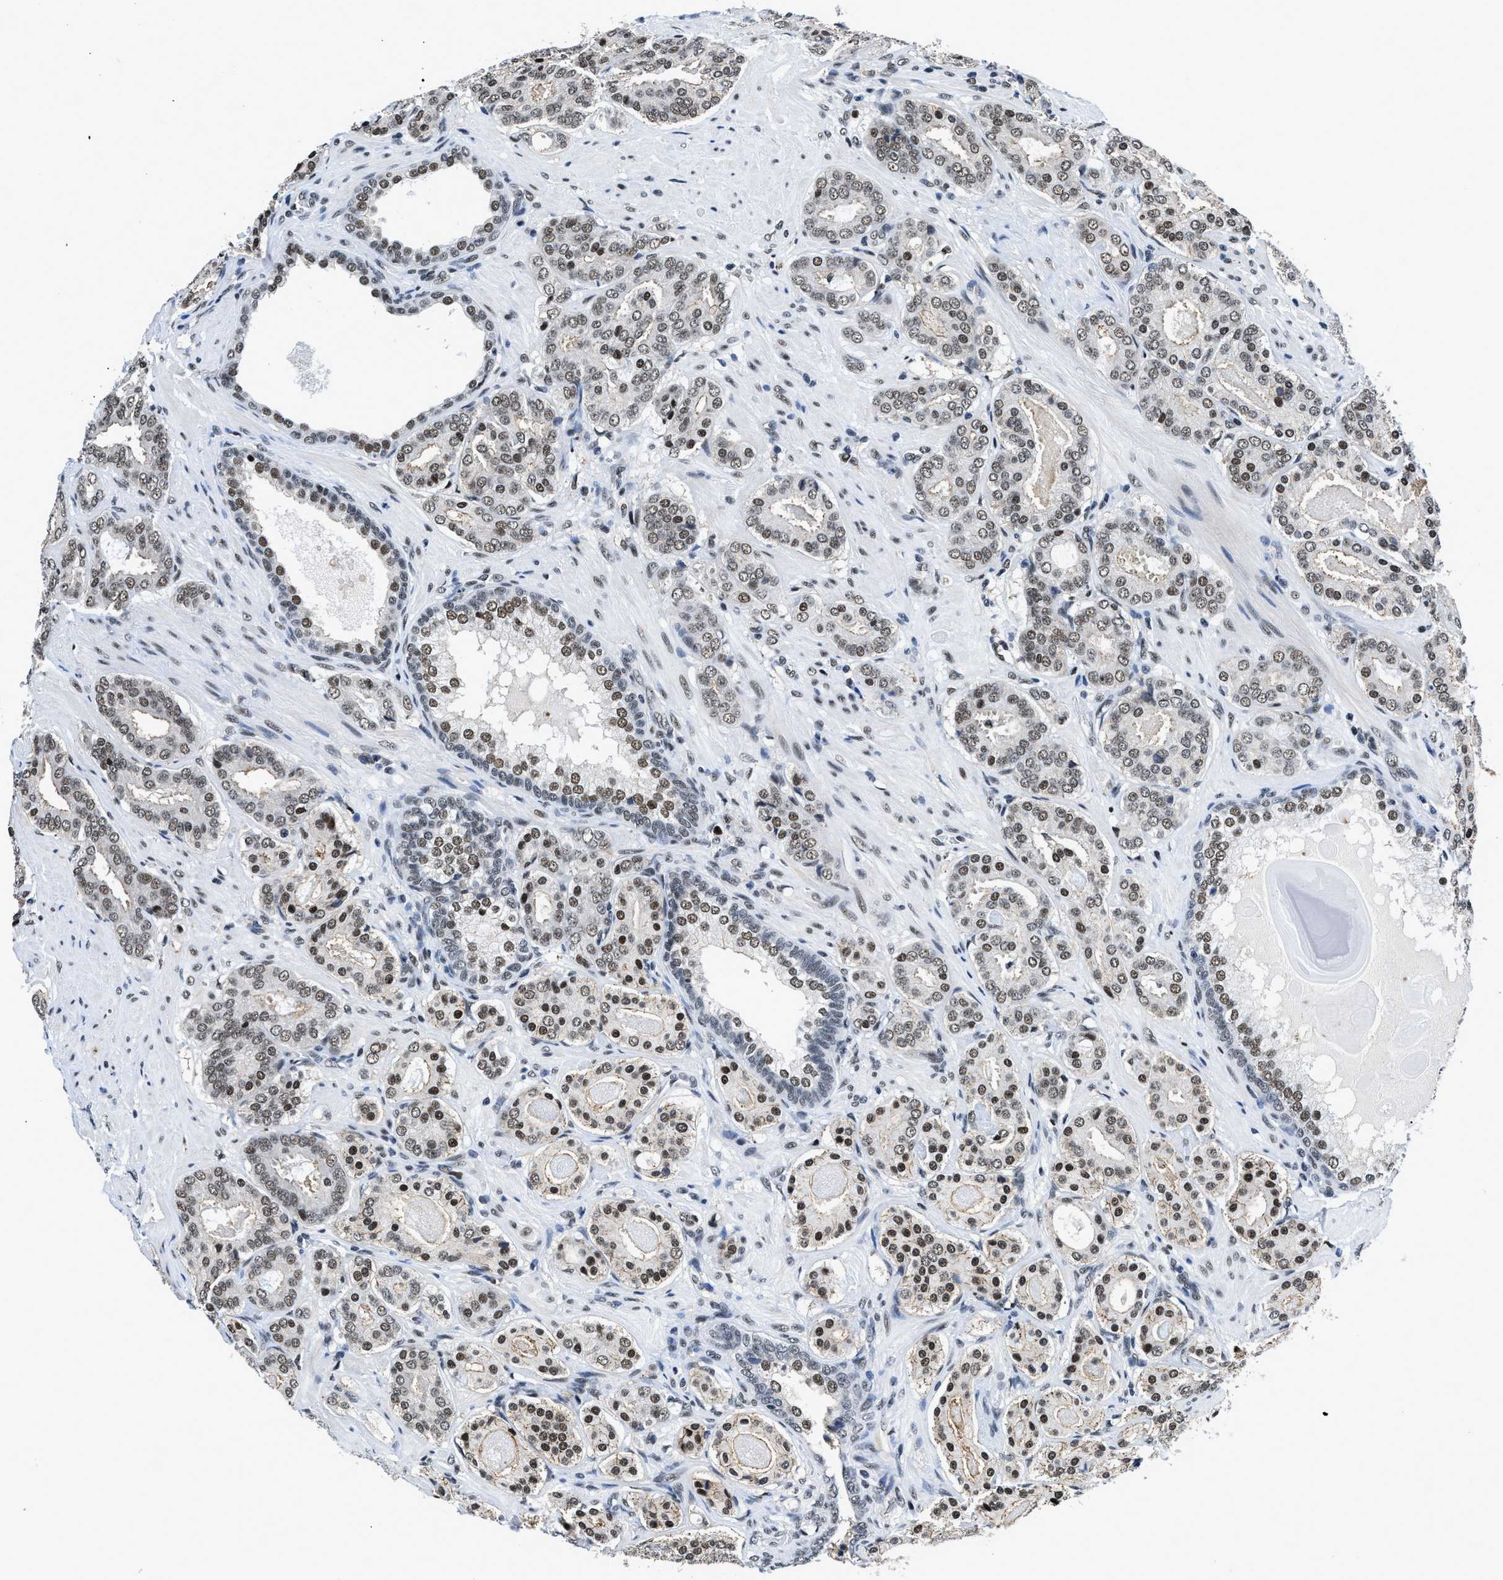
{"staining": {"intensity": "moderate", "quantity": ">75%", "location": "nuclear"}, "tissue": "prostate cancer", "cell_type": "Tumor cells", "image_type": "cancer", "snomed": [{"axis": "morphology", "description": "Adenocarcinoma, Low grade"}, {"axis": "topography", "description": "Prostate"}], "caption": "This photomicrograph shows prostate cancer stained with IHC to label a protein in brown. The nuclear of tumor cells show moderate positivity for the protein. Nuclei are counter-stained blue.", "gene": "HNRNPH2", "patient": {"sex": "male", "age": 69}}